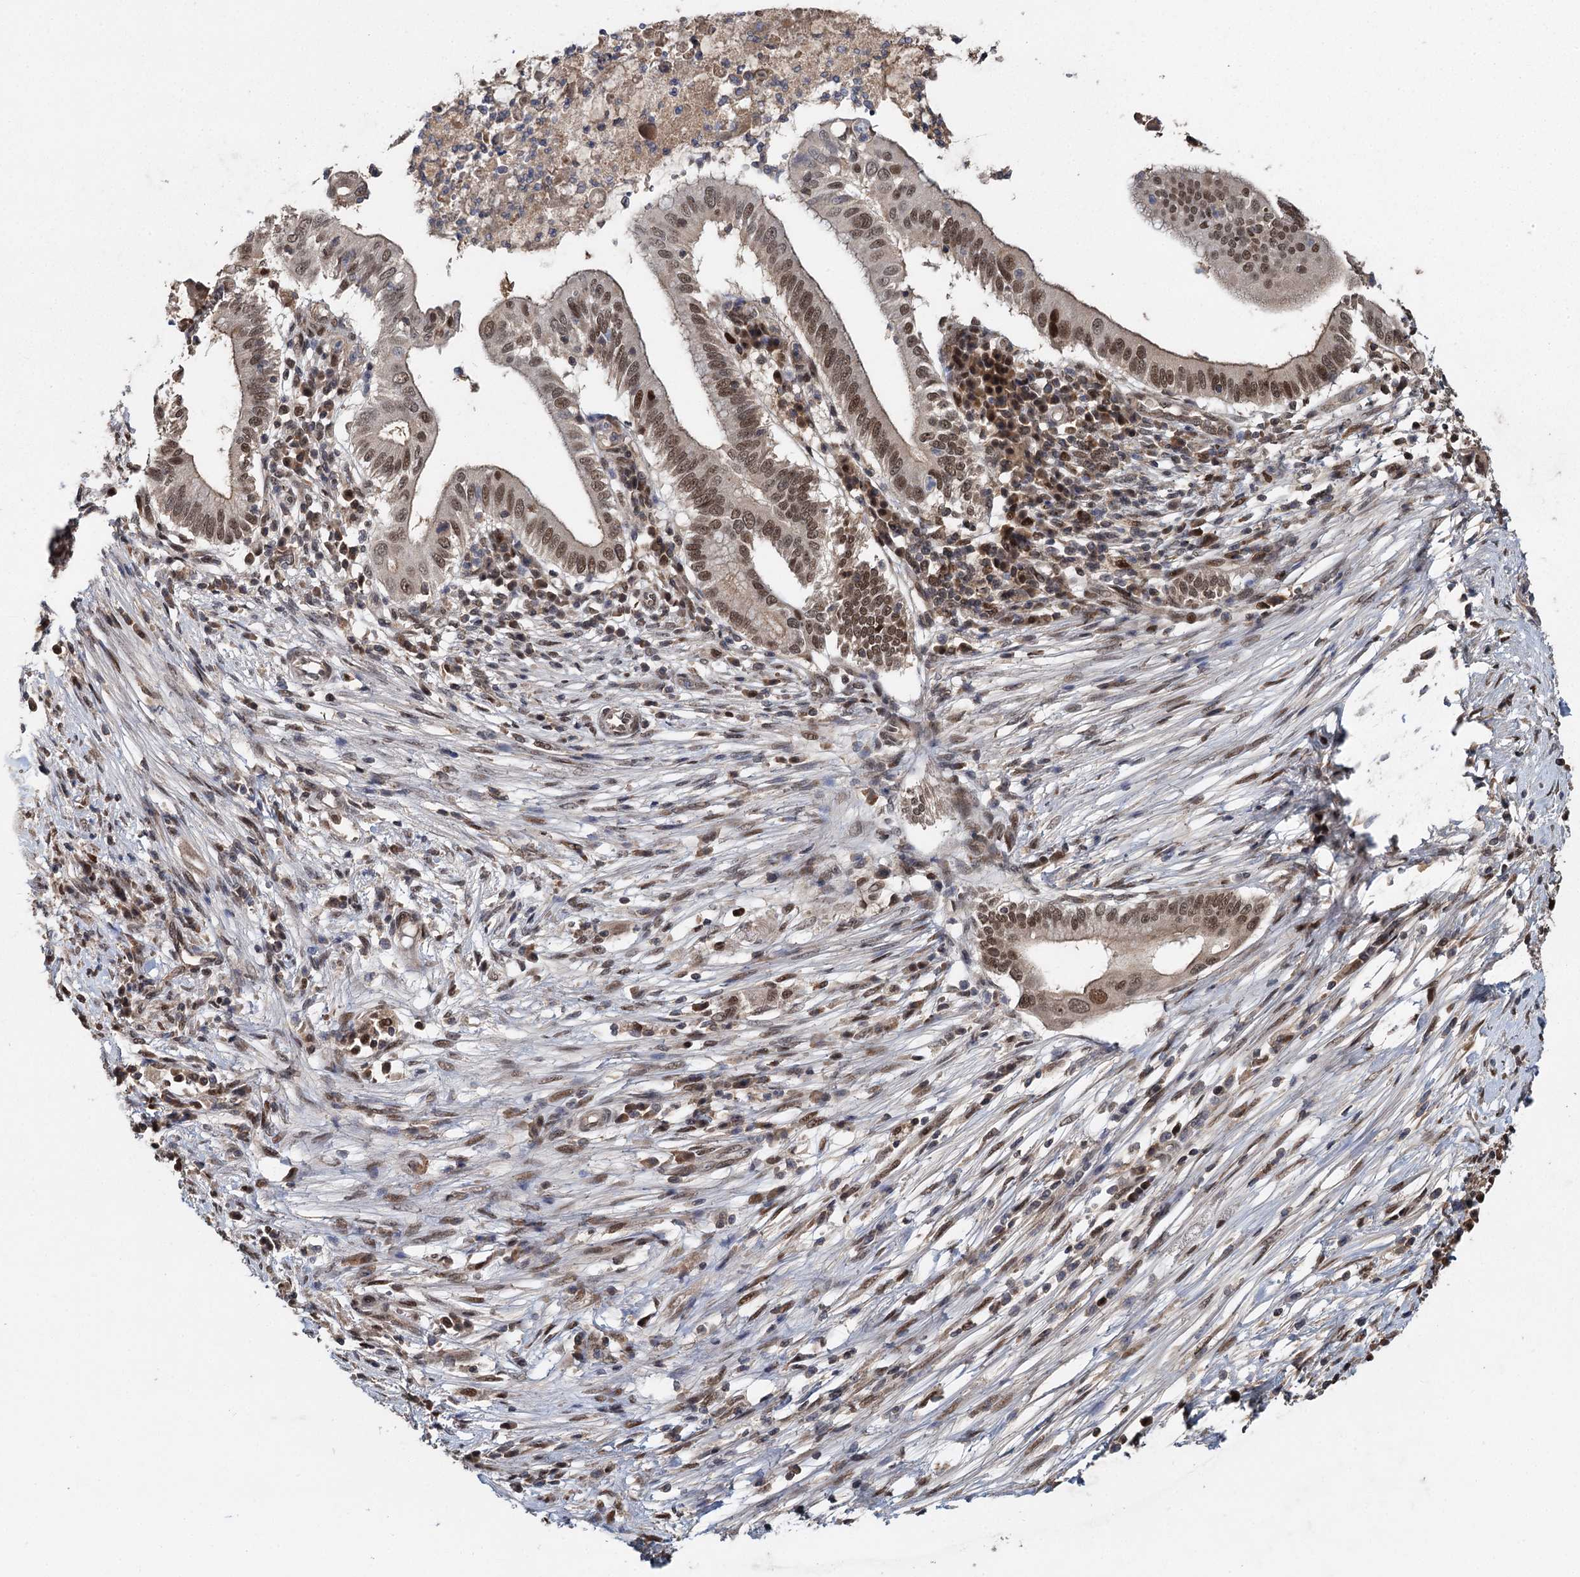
{"staining": {"intensity": "moderate", "quantity": ">75%", "location": "nuclear"}, "tissue": "pancreatic cancer", "cell_type": "Tumor cells", "image_type": "cancer", "snomed": [{"axis": "morphology", "description": "Adenocarcinoma, NOS"}, {"axis": "topography", "description": "Pancreas"}], "caption": "Immunohistochemical staining of pancreatic cancer (adenocarcinoma) reveals moderate nuclear protein positivity in about >75% of tumor cells.", "gene": "MYG1", "patient": {"sex": "male", "age": 68}}